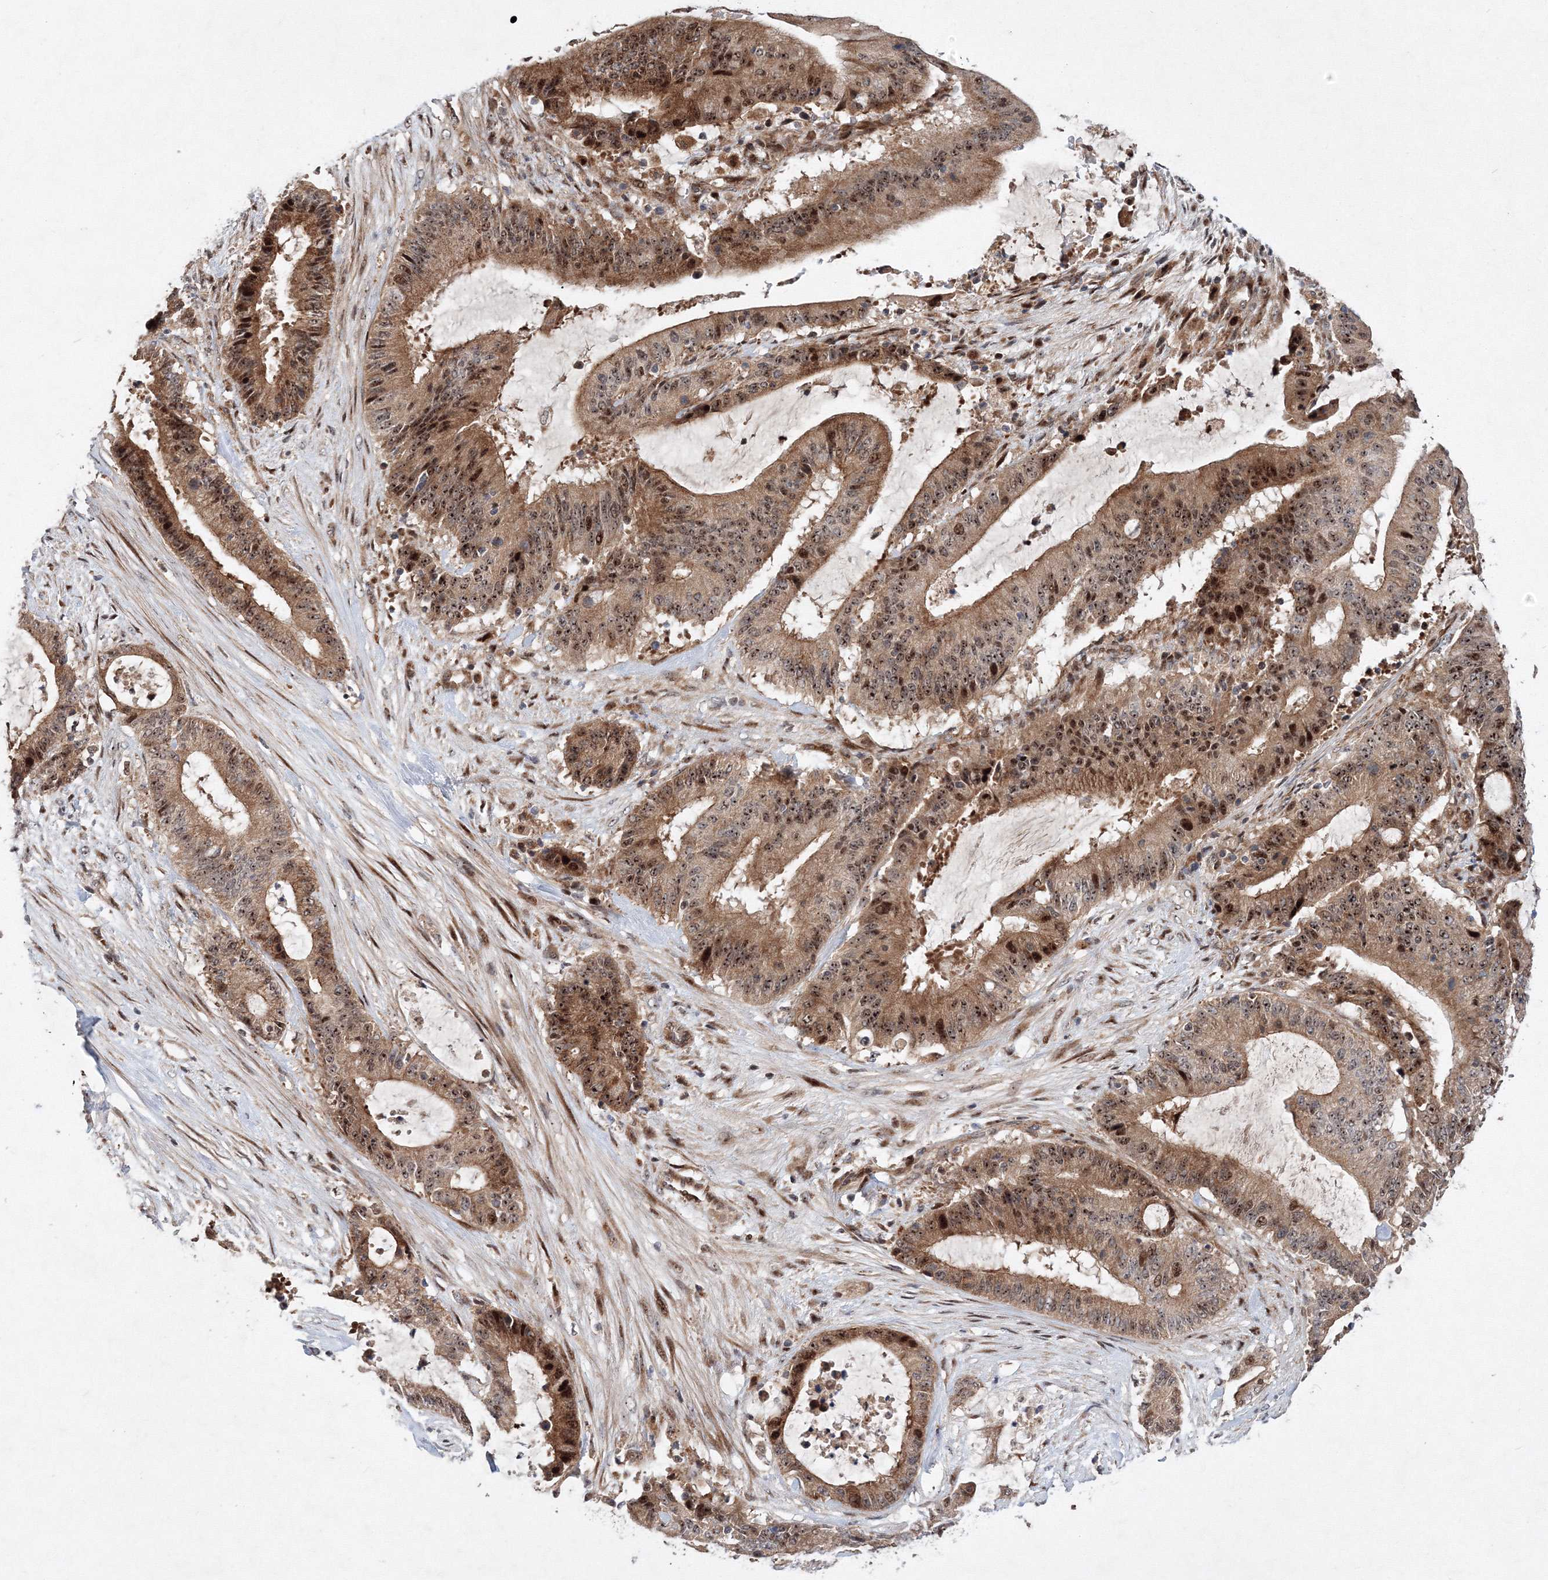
{"staining": {"intensity": "moderate", "quantity": ">75%", "location": "cytoplasmic/membranous,nuclear"}, "tissue": "liver cancer", "cell_type": "Tumor cells", "image_type": "cancer", "snomed": [{"axis": "morphology", "description": "Normal tissue, NOS"}, {"axis": "morphology", "description": "Cholangiocarcinoma"}, {"axis": "topography", "description": "Liver"}, {"axis": "topography", "description": "Peripheral nerve tissue"}], "caption": "The histopathology image exhibits a brown stain indicating the presence of a protein in the cytoplasmic/membranous and nuclear of tumor cells in liver cancer. (IHC, brightfield microscopy, high magnification).", "gene": "ANKAR", "patient": {"sex": "female", "age": 73}}